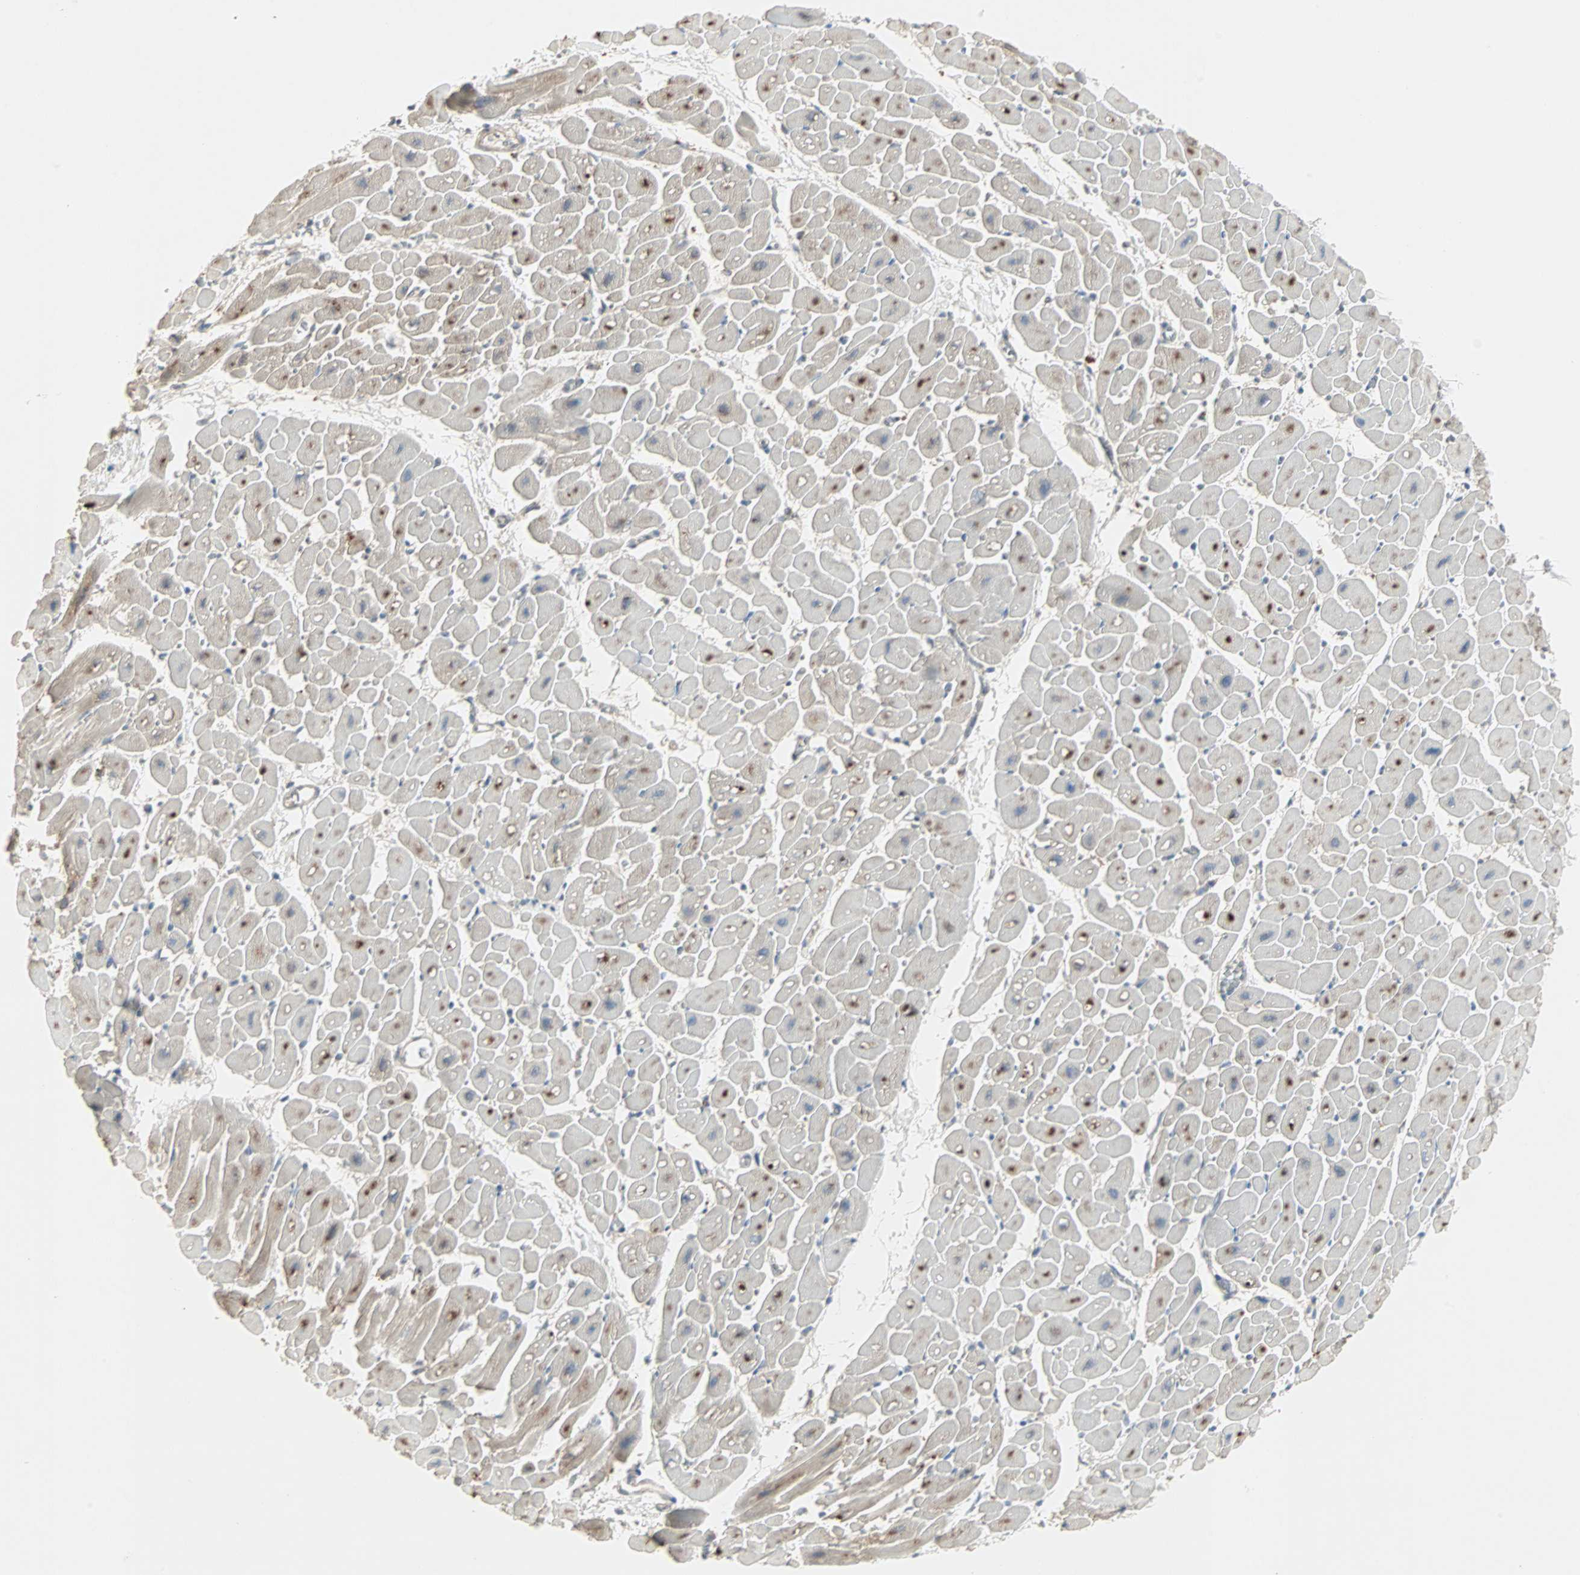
{"staining": {"intensity": "moderate", "quantity": "25%-75%", "location": "cytoplasmic/membranous"}, "tissue": "heart muscle", "cell_type": "Cardiomyocytes", "image_type": "normal", "snomed": [{"axis": "morphology", "description": "Normal tissue, NOS"}, {"axis": "topography", "description": "Heart"}], "caption": "Immunohistochemistry (IHC) micrograph of unremarkable heart muscle stained for a protein (brown), which reveals medium levels of moderate cytoplasmic/membranous staining in approximately 25%-75% of cardiomyocytes.", "gene": "JMJD7", "patient": {"sex": "male", "age": 45}}